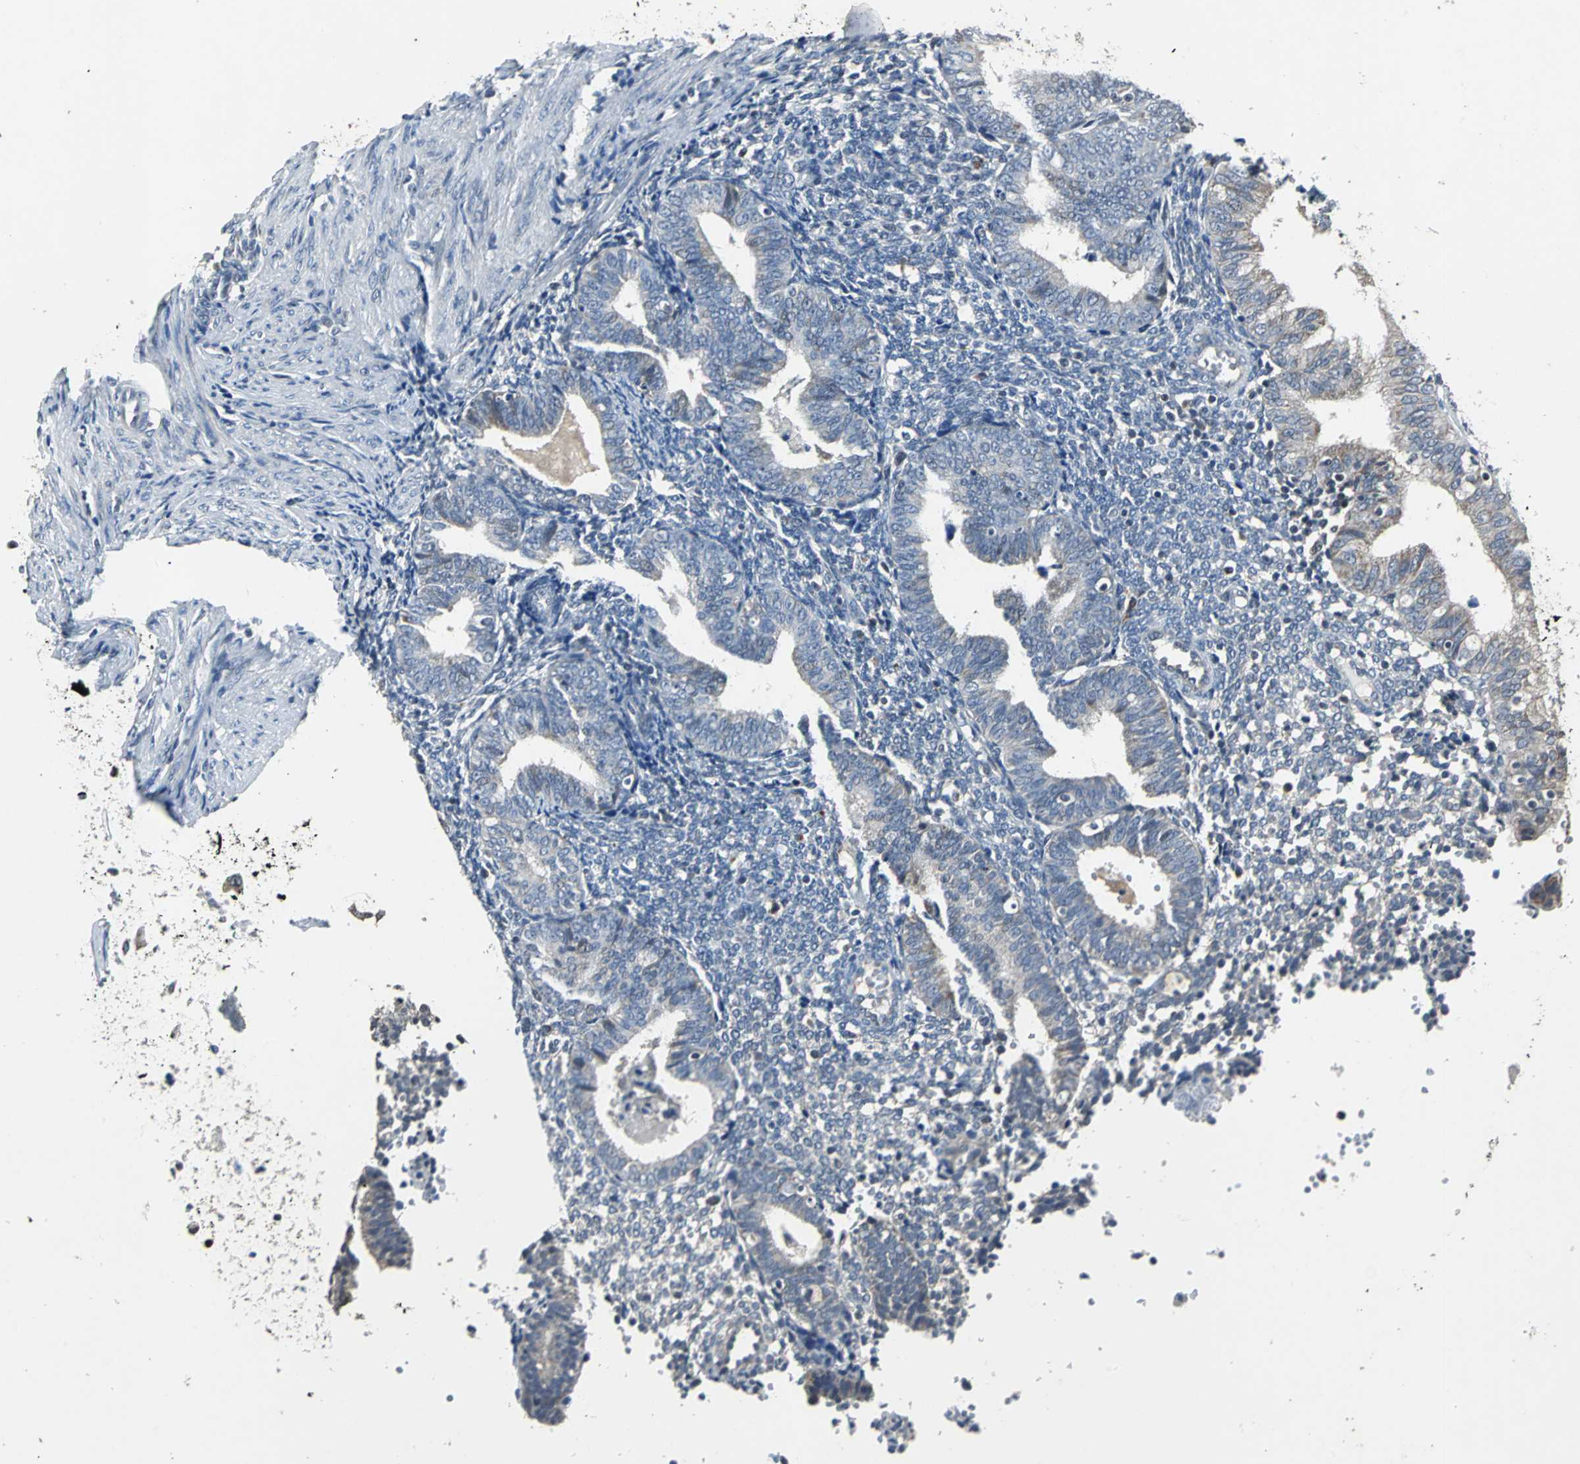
{"staining": {"intensity": "negative", "quantity": "none", "location": "none"}, "tissue": "endometrium", "cell_type": "Cells in endometrial stroma", "image_type": "normal", "snomed": [{"axis": "morphology", "description": "Normal tissue, NOS"}, {"axis": "topography", "description": "Endometrium"}], "caption": "High power microscopy photomicrograph of an immunohistochemistry (IHC) image of normal endometrium, revealing no significant staining in cells in endometrial stroma. (DAB immunohistochemistry visualized using brightfield microscopy, high magnification).", "gene": "JADE3", "patient": {"sex": "female", "age": 61}}